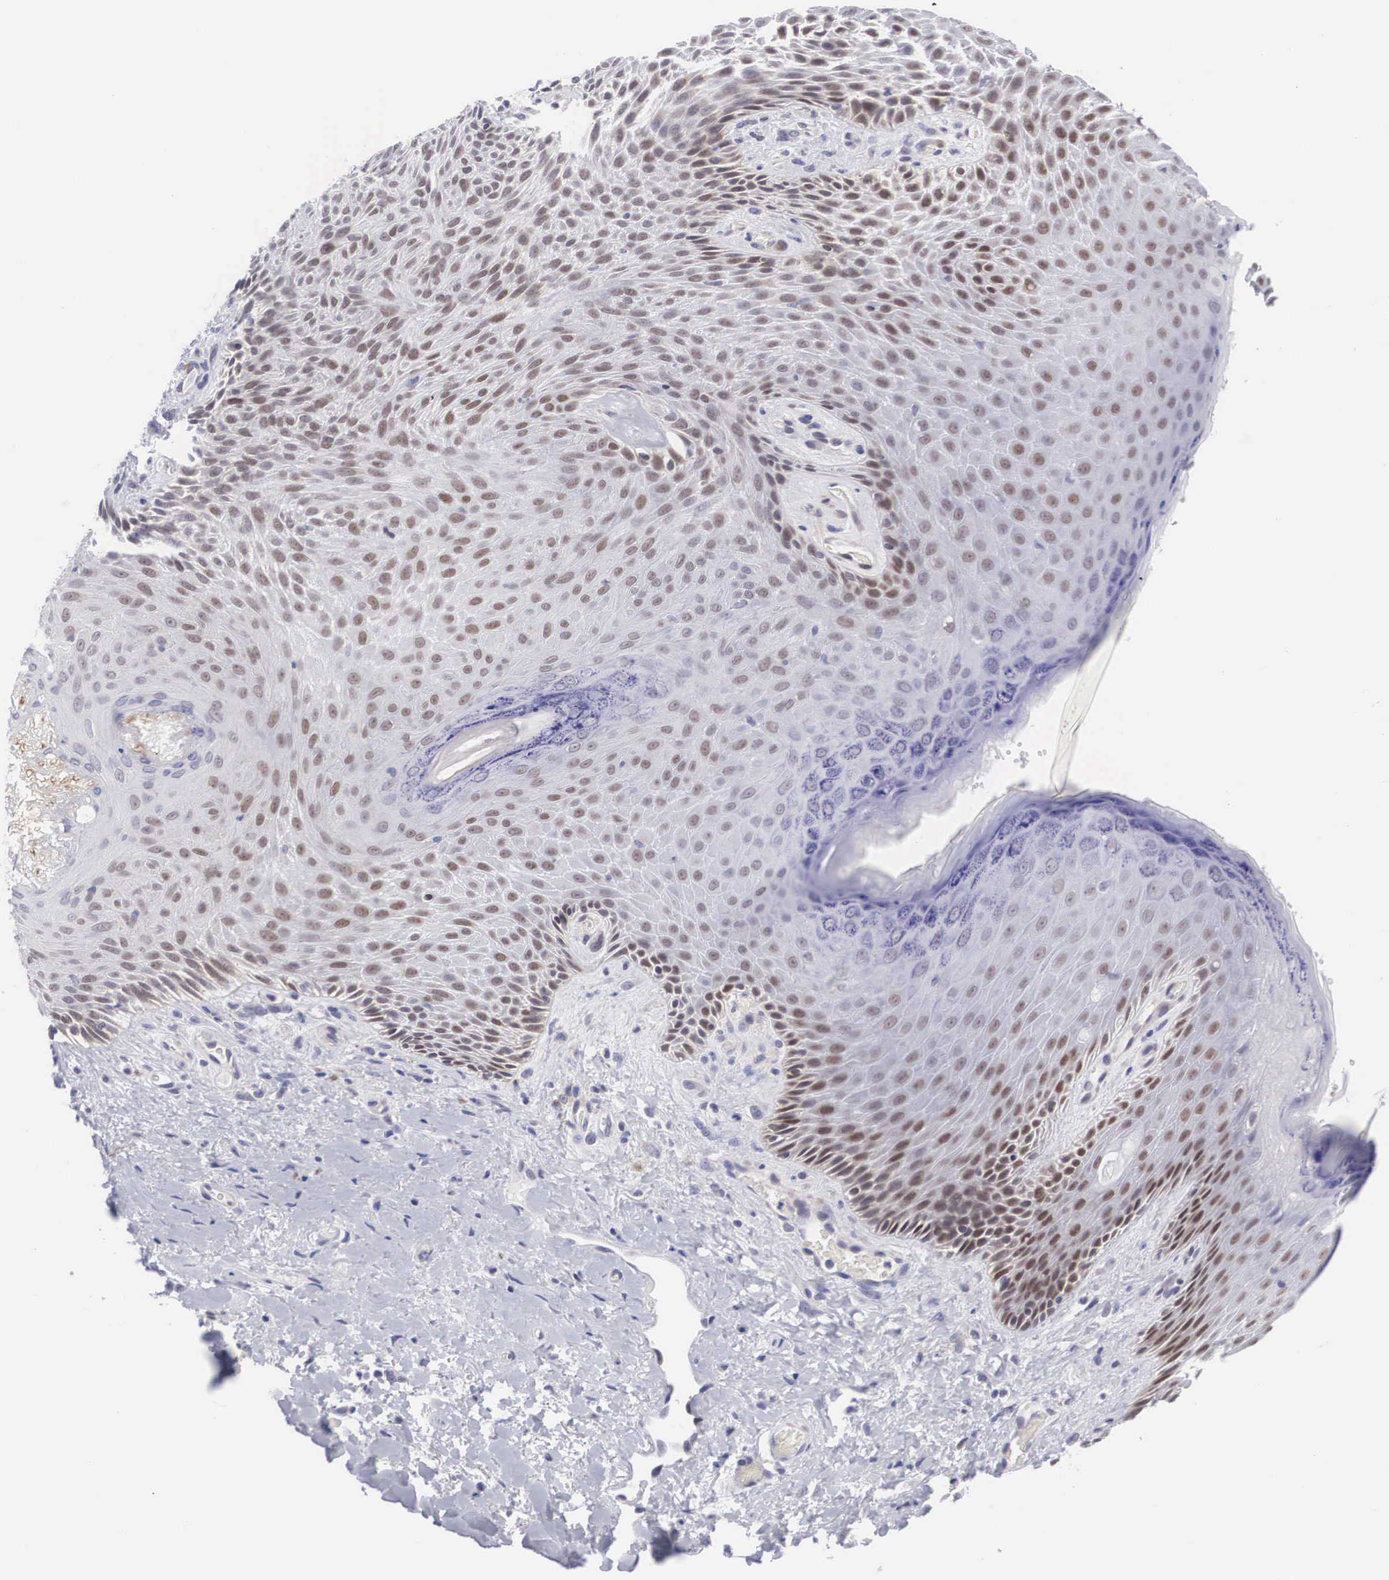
{"staining": {"intensity": "moderate", "quantity": "25%-75%", "location": "nuclear"}, "tissue": "skin", "cell_type": "Epidermal cells", "image_type": "normal", "snomed": [{"axis": "morphology", "description": "Normal tissue, NOS"}, {"axis": "topography", "description": "Anal"}], "caption": "Immunohistochemical staining of normal human skin demonstrates 25%-75% levels of moderate nuclear protein staining in about 25%-75% of epidermal cells.", "gene": "SOX11", "patient": {"sex": "male", "age": 78}}